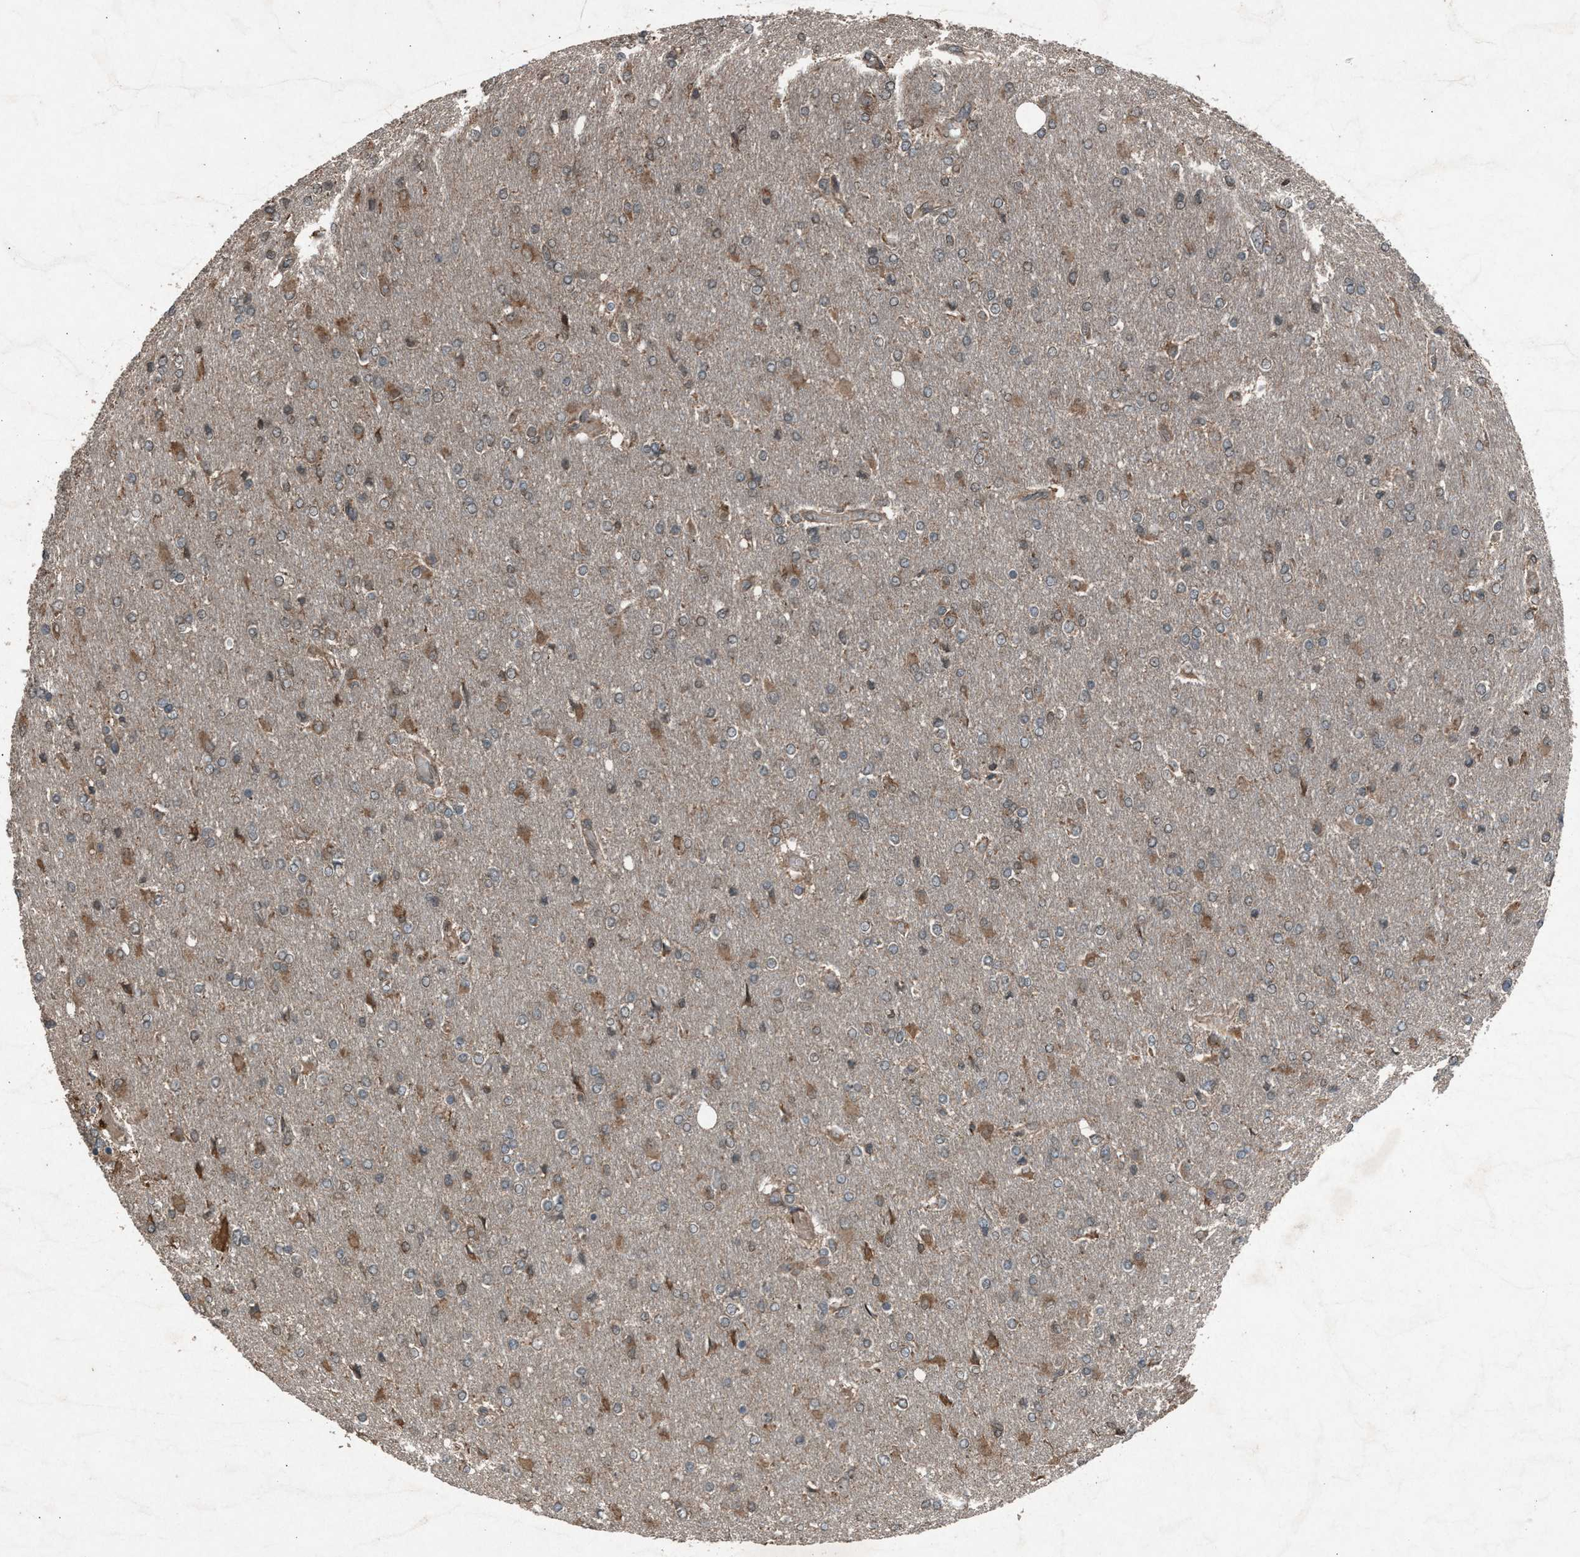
{"staining": {"intensity": "weak", "quantity": "25%-75%", "location": "cytoplasmic/membranous"}, "tissue": "glioma", "cell_type": "Tumor cells", "image_type": "cancer", "snomed": [{"axis": "morphology", "description": "Glioma, malignant, High grade"}, {"axis": "topography", "description": "Cerebral cortex"}], "caption": "High-grade glioma (malignant) stained with DAB (3,3'-diaminobenzidine) immunohistochemistry (IHC) displays low levels of weak cytoplasmic/membranous expression in about 25%-75% of tumor cells.", "gene": "CALR", "patient": {"sex": "female", "age": 36}}